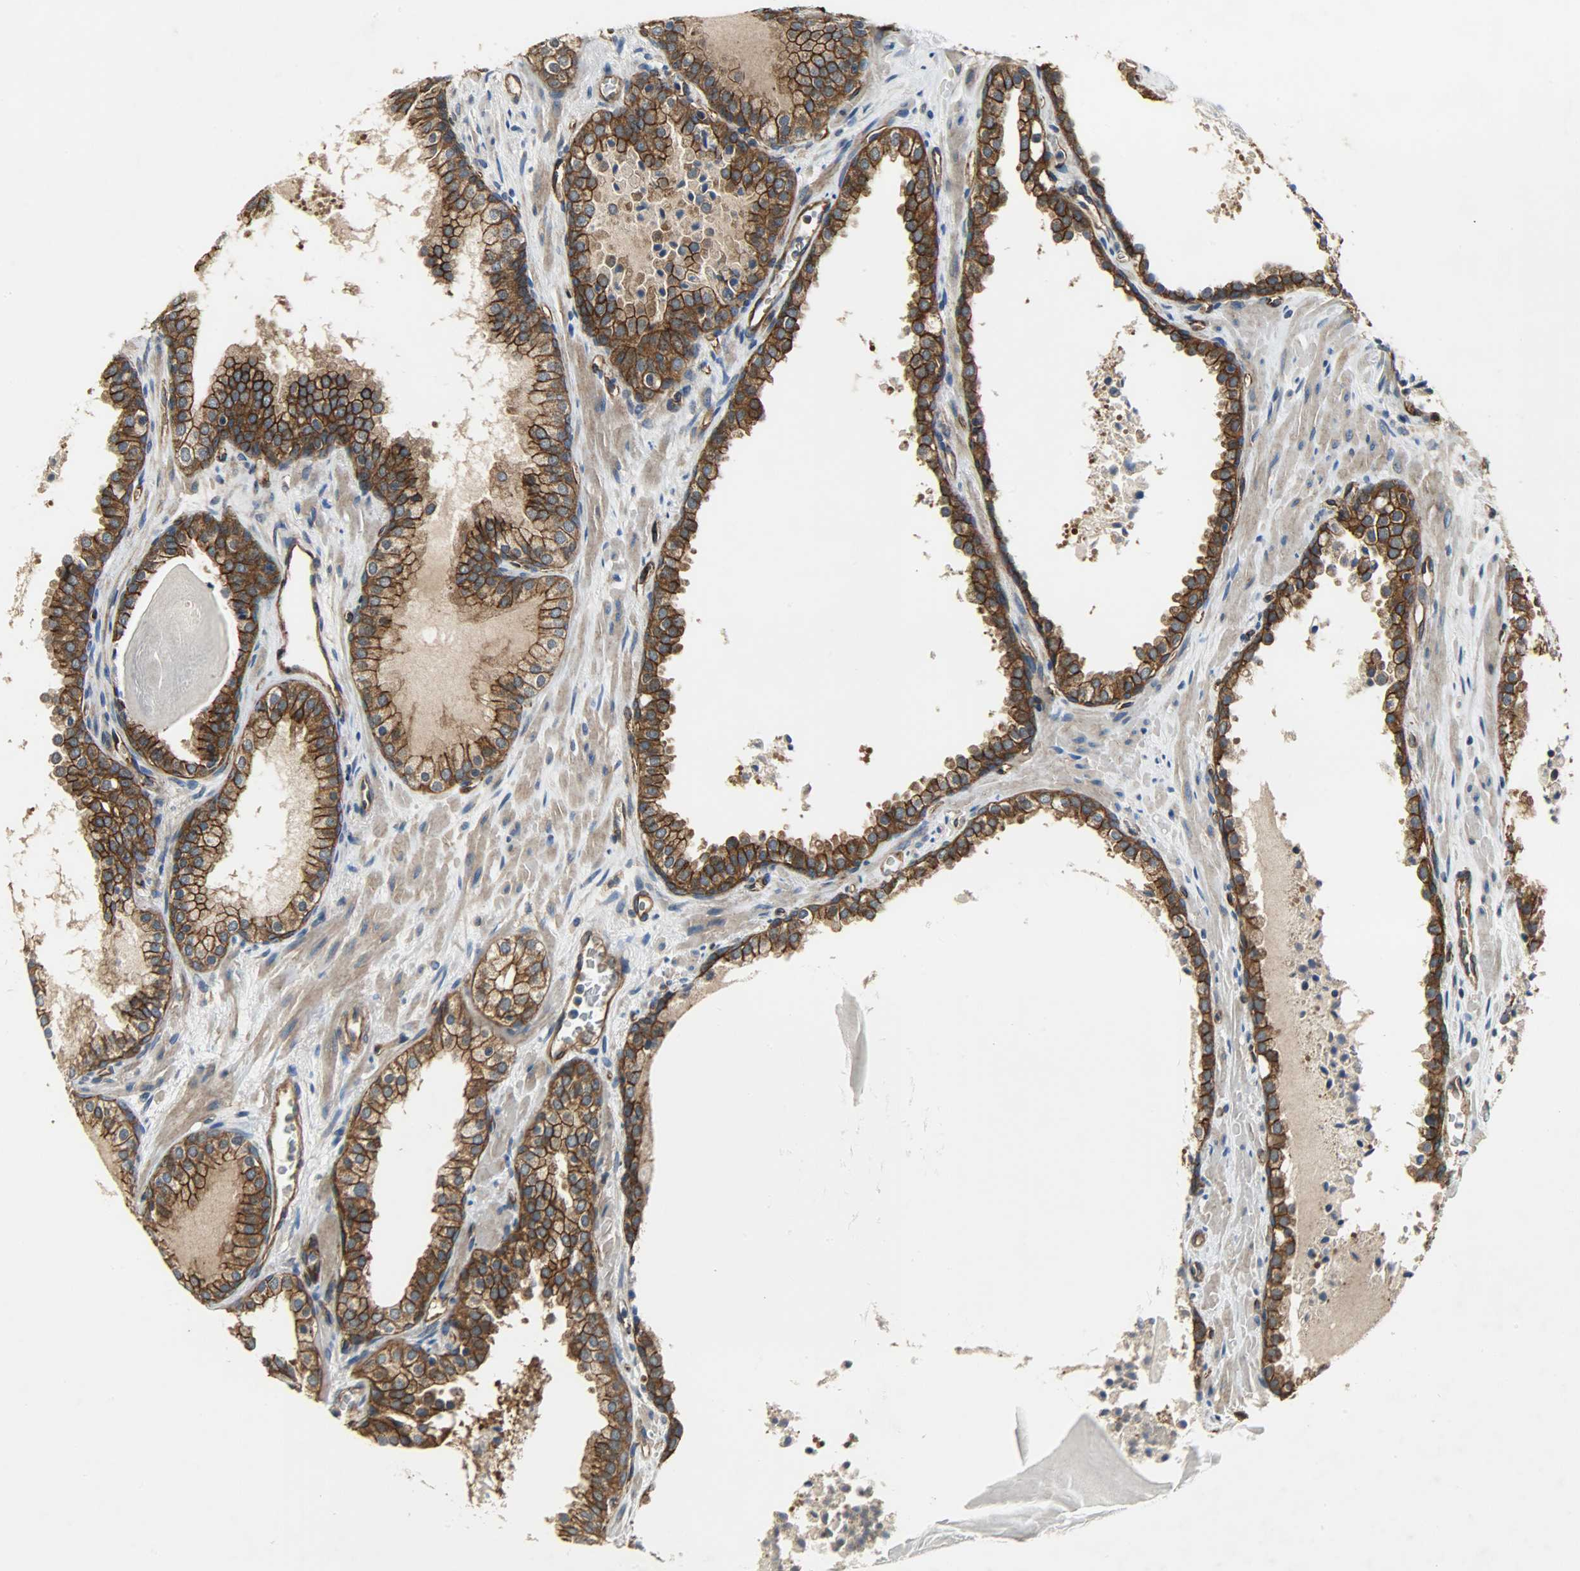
{"staining": {"intensity": "strong", "quantity": ">75%", "location": "cytoplasmic/membranous"}, "tissue": "prostate cancer", "cell_type": "Tumor cells", "image_type": "cancer", "snomed": [{"axis": "morphology", "description": "Adenocarcinoma, Low grade"}, {"axis": "topography", "description": "Prostate"}], "caption": "Adenocarcinoma (low-grade) (prostate) stained with a protein marker exhibits strong staining in tumor cells.", "gene": "KIAA1217", "patient": {"sex": "male", "age": 63}}